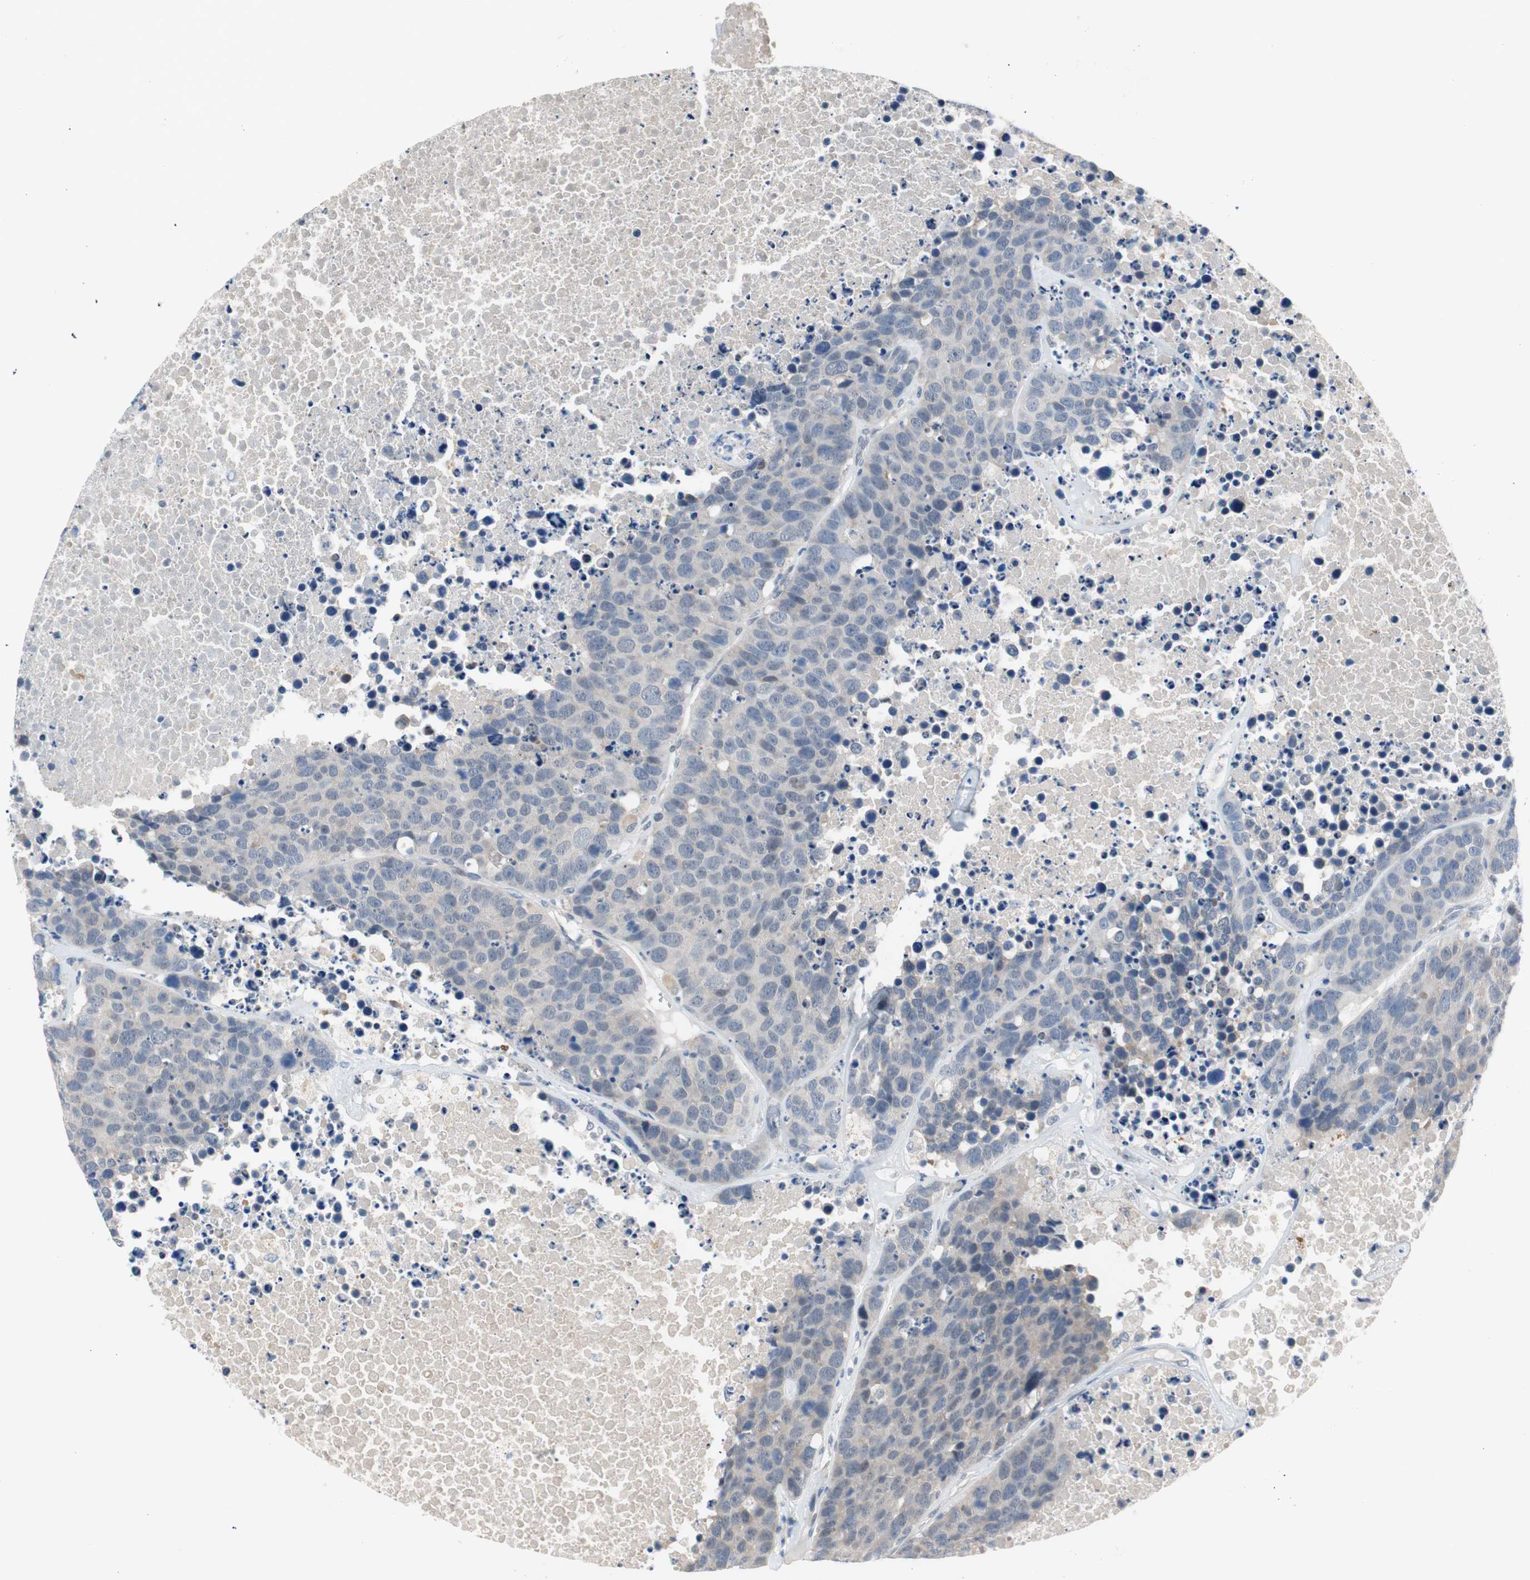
{"staining": {"intensity": "weak", "quantity": "<25%", "location": "nuclear"}, "tissue": "carcinoid", "cell_type": "Tumor cells", "image_type": "cancer", "snomed": [{"axis": "morphology", "description": "Carcinoid, malignant, NOS"}, {"axis": "topography", "description": "Lung"}], "caption": "IHC image of neoplastic tissue: human carcinoid (malignant) stained with DAB (3,3'-diaminobenzidine) exhibits no significant protein expression in tumor cells. The staining is performed using DAB (3,3'-diaminobenzidine) brown chromogen with nuclei counter-stained in using hematoxylin.", "gene": "GRHL1", "patient": {"sex": "male", "age": 60}}